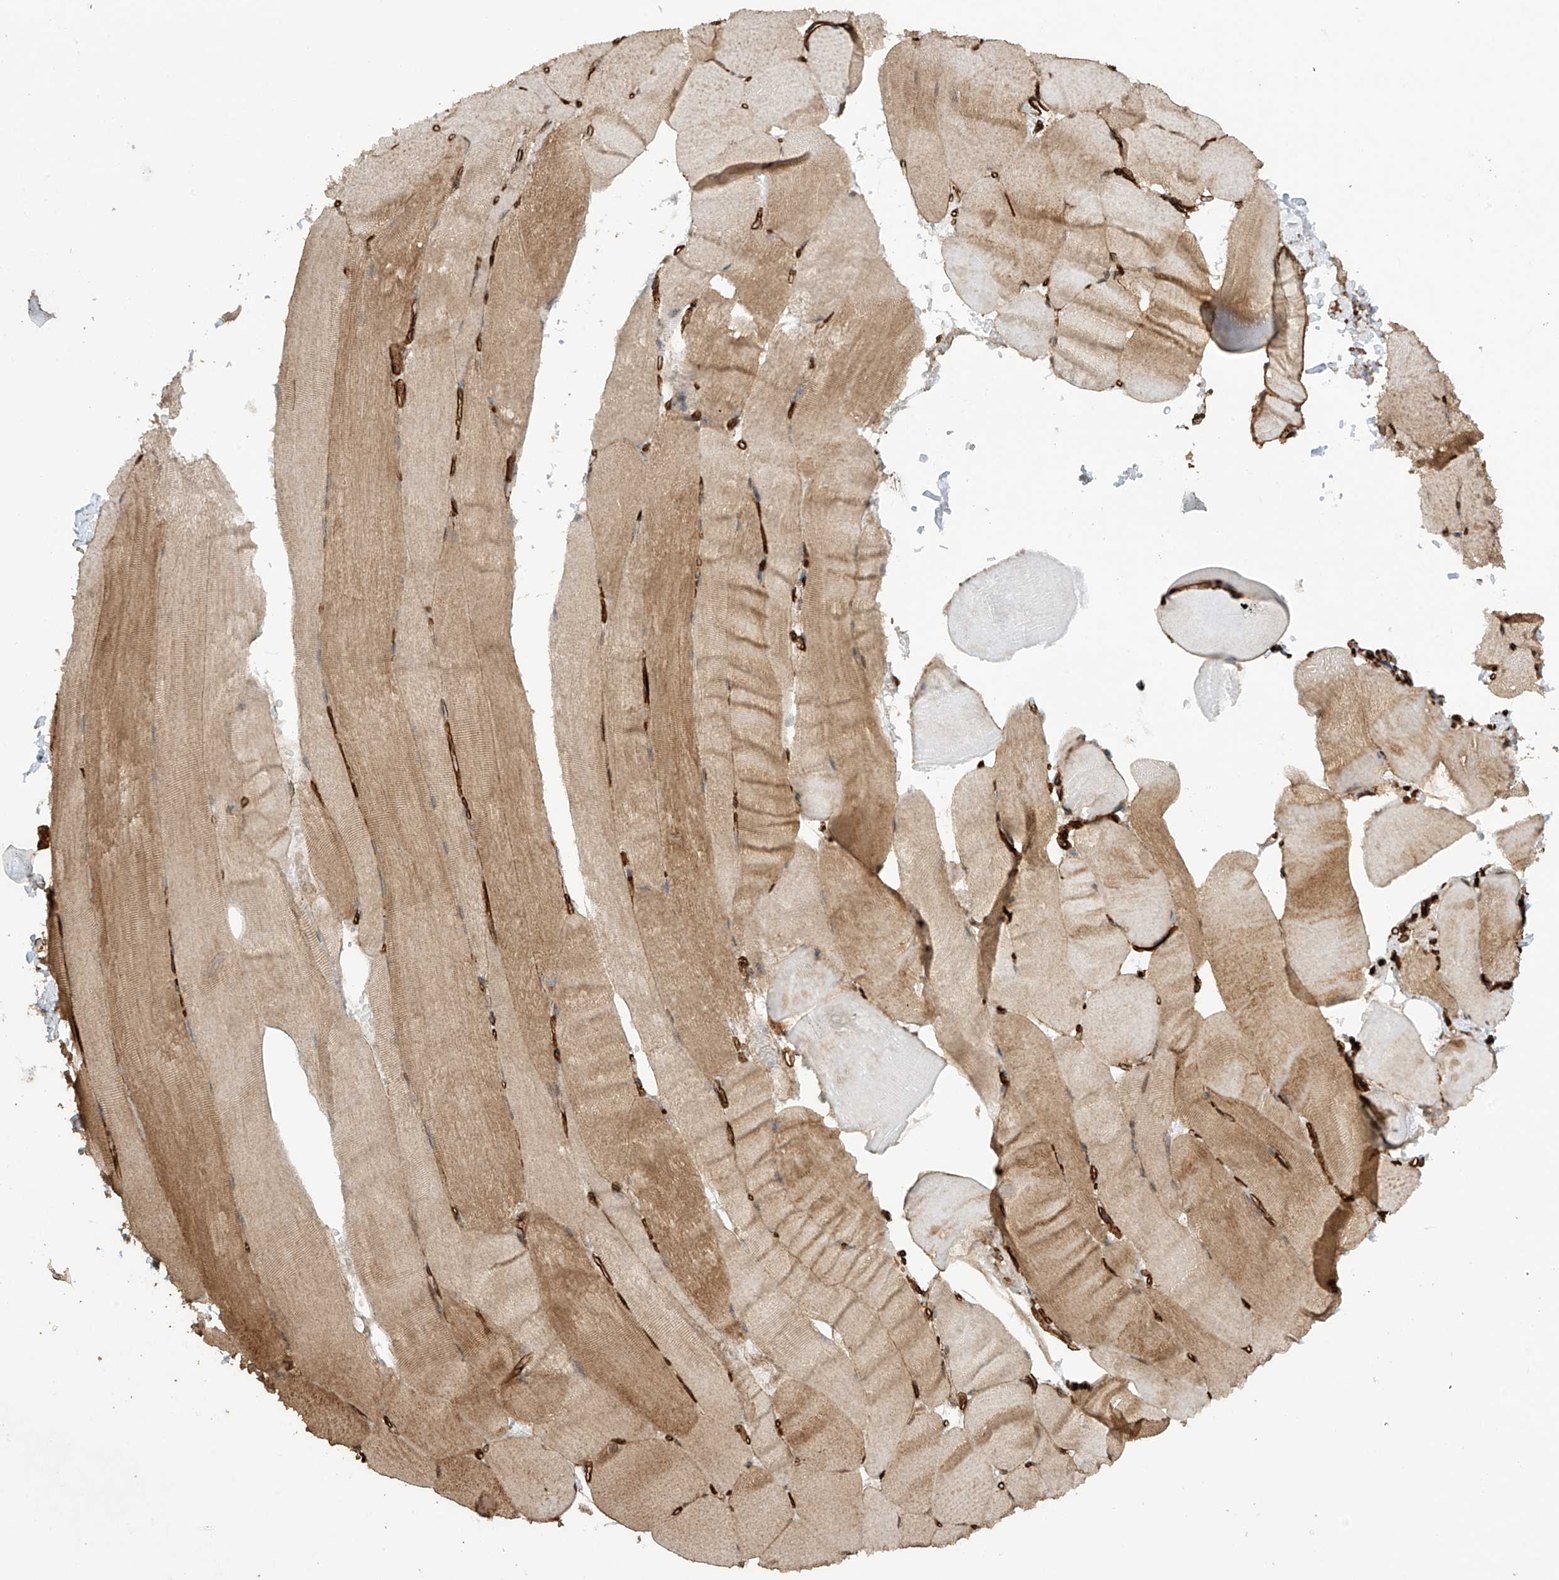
{"staining": {"intensity": "moderate", "quantity": "25%-75%", "location": "cytoplasmic/membranous"}, "tissue": "skeletal muscle", "cell_type": "Myocytes", "image_type": "normal", "snomed": [{"axis": "morphology", "description": "Normal tissue, NOS"}, {"axis": "topography", "description": "Skeletal muscle"}, {"axis": "topography", "description": "Parathyroid gland"}], "caption": "Normal skeletal muscle was stained to show a protein in brown. There is medium levels of moderate cytoplasmic/membranous positivity in about 25%-75% of myocytes.", "gene": "TTLL5", "patient": {"sex": "female", "age": 37}}